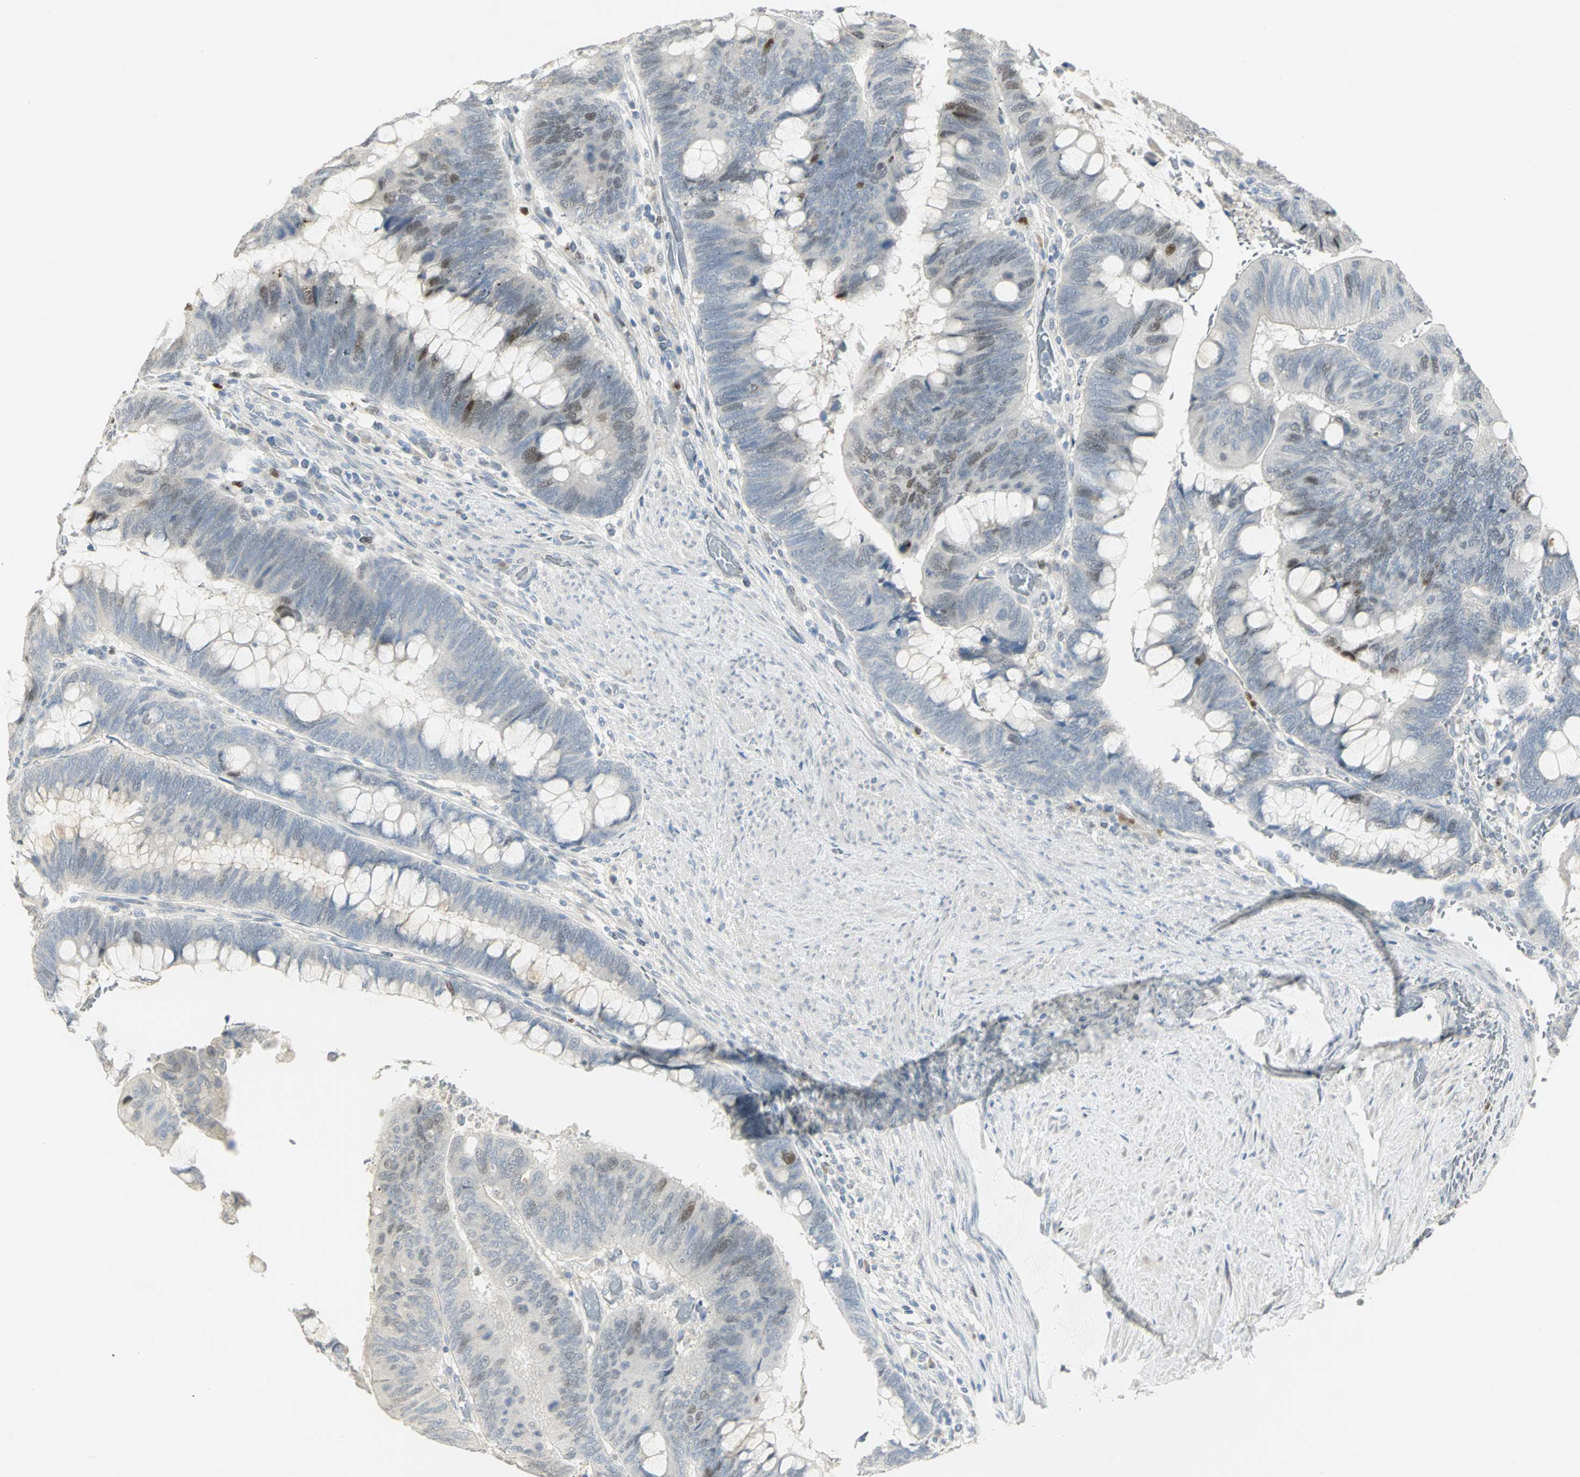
{"staining": {"intensity": "moderate", "quantity": "<25%", "location": "nuclear"}, "tissue": "colorectal cancer", "cell_type": "Tumor cells", "image_type": "cancer", "snomed": [{"axis": "morphology", "description": "Normal tissue, NOS"}, {"axis": "morphology", "description": "Adenocarcinoma, NOS"}, {"axis": "topography", "description": "Rectum"}], "caption": "DAB (3,3'-diaminobenzidine) immunohistochemical staining of human colorectal cancer exhibits moderate nuclear protein expression in approximately <25% of tumor cells. (DAB (3,3'-diaminobenzidine) IHC, brown staining for protein, blue staining for nuclei).", "gene": "BCL6", "patient": {"sex": "male", "age": 92}}